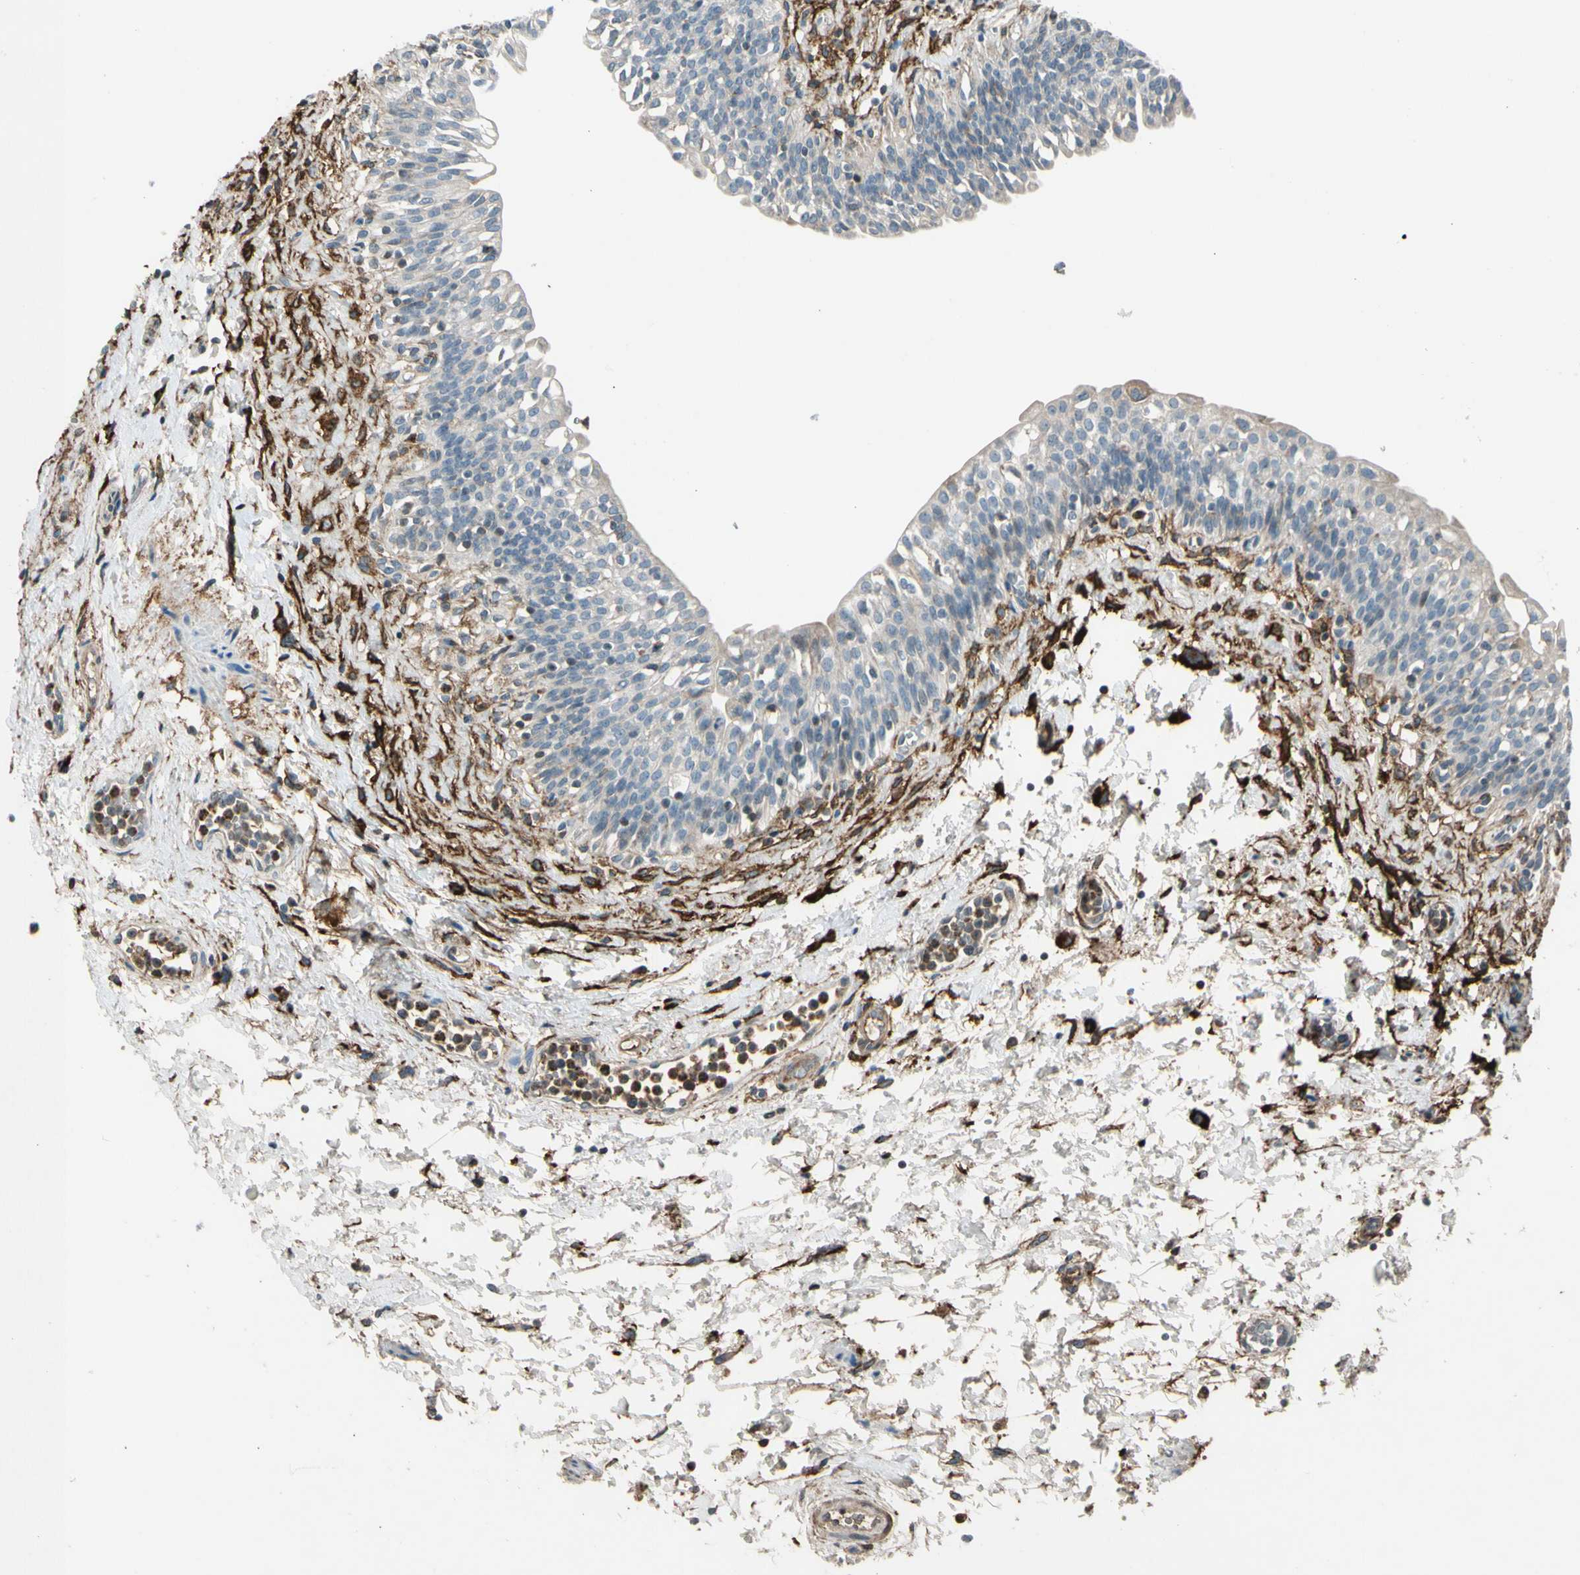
{"staining": {"intensity": "moderate", "quantity": "<25%", "location": "cytoplasmic/membranous"}, "tissue": "urinary bladder", "cell_type": "Urothelial cells", "image_type": "normal", "snomed": [{"axis": "morphology", "description": "Normal tissue, NOS"}, {"axis": "topography", "description": "Urinary bladder"}], "caption": "A histopathology image of human urinary bladder stained for a protein demonstrates moderate cytoplasmic/membranous brown staining in urothelial cells. The staining is performed using DAB brown chromogen to label protein expression. The nuclei are counter-stained blue using hematoxylin.", "gene": "PDPN", "patient": {"sex": "male", "age": 55}}